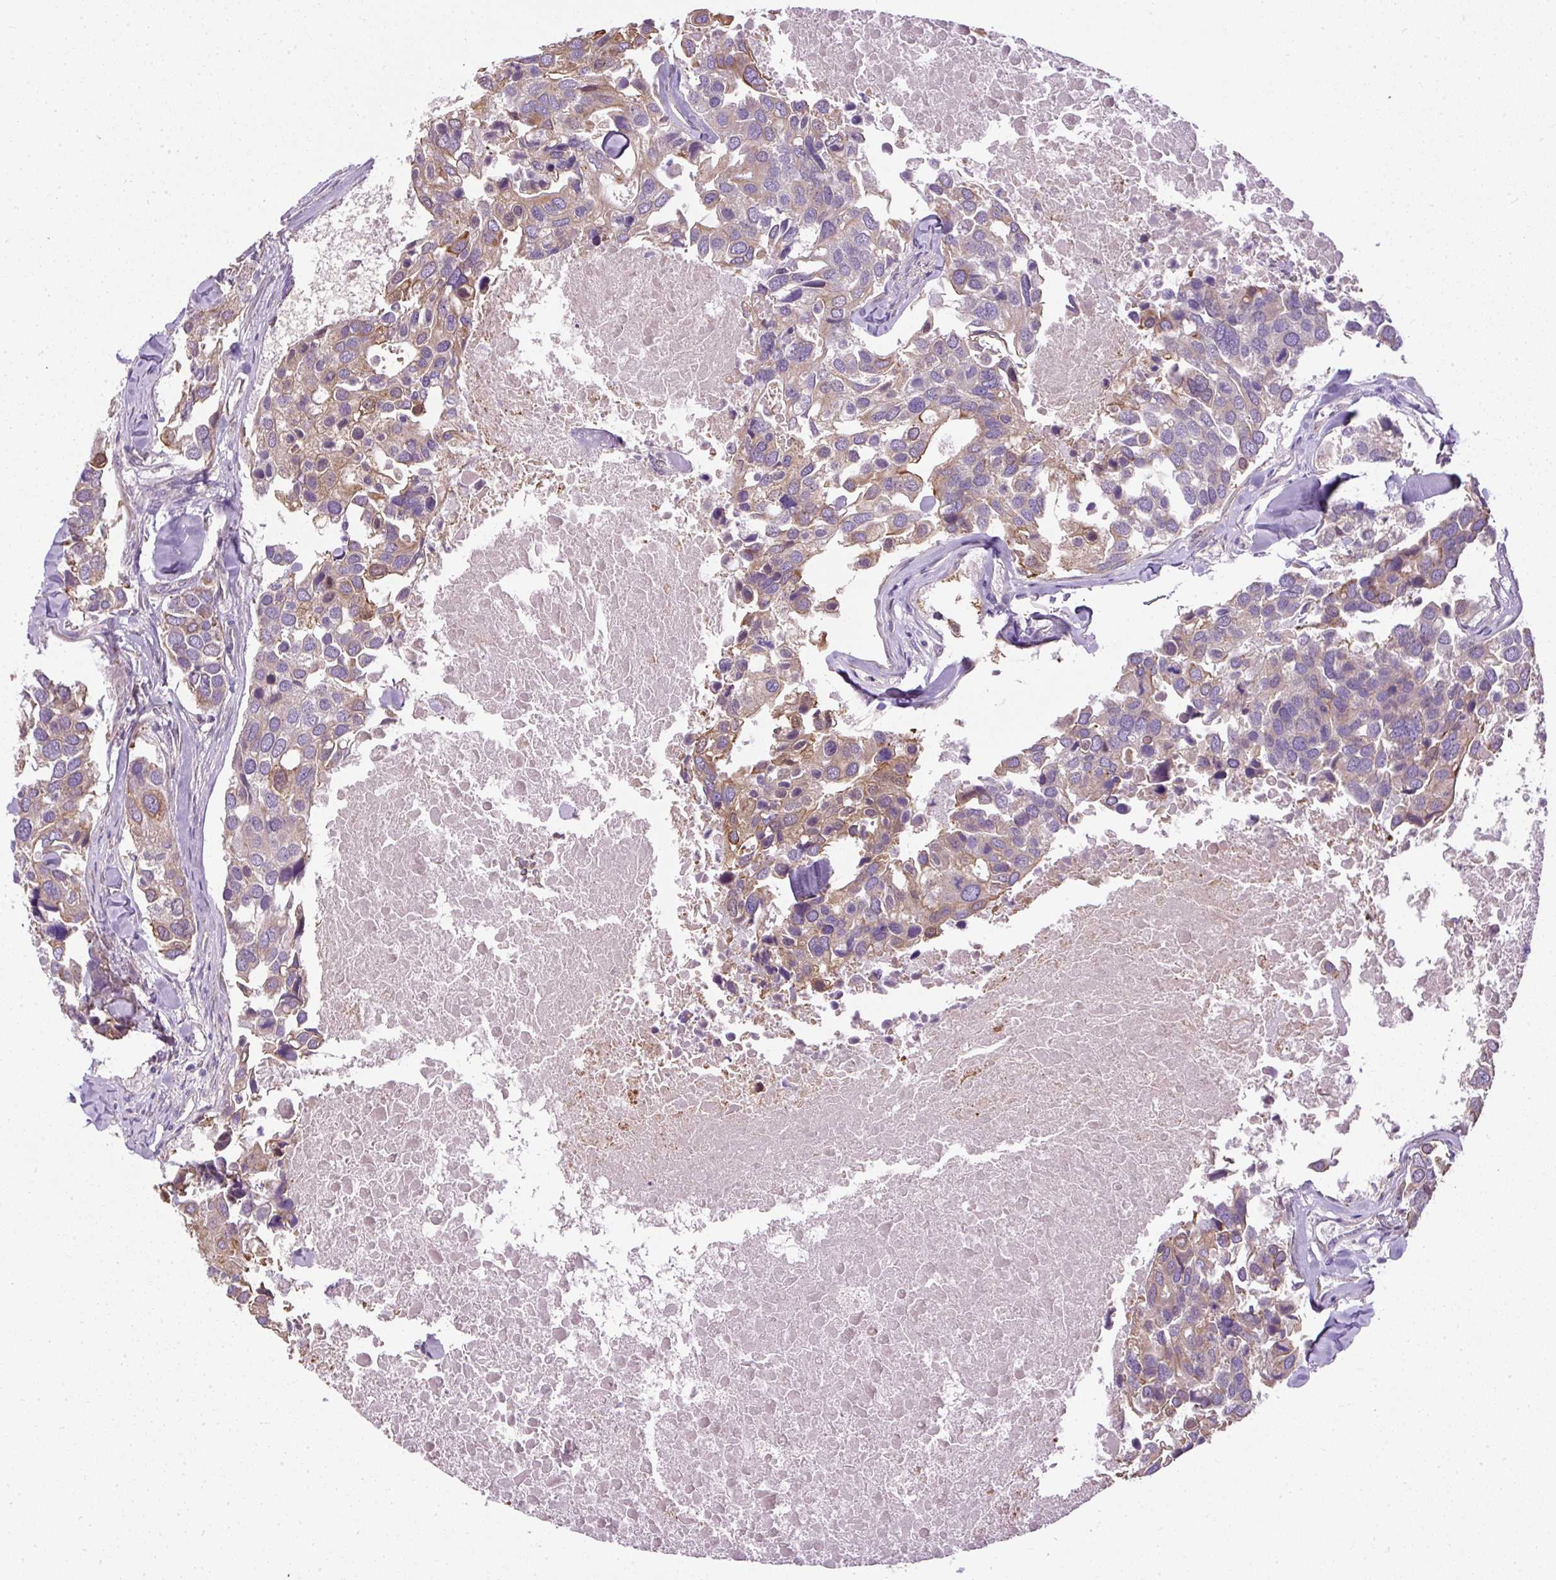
{"staining": {"intensity": "weak", "quantity": ">75%", "location": "cytoplasmic/membranous"}, "tissue": "breast cancer", "cell_type": "Tumor cells", "image_type": "cancer", "snomed": [{"axis": "morphology", "description": "Duct carcinoma"}, {"axis": "topography", "description": "Breast"}], "caption": "This is a micrograph of IHC staining of breast cancer, which shows weak positivity in the cytoplasmic/membranous of tumor cells.", "gene": "FAM149A", "patient": {"sex": "female", "age": 83}}